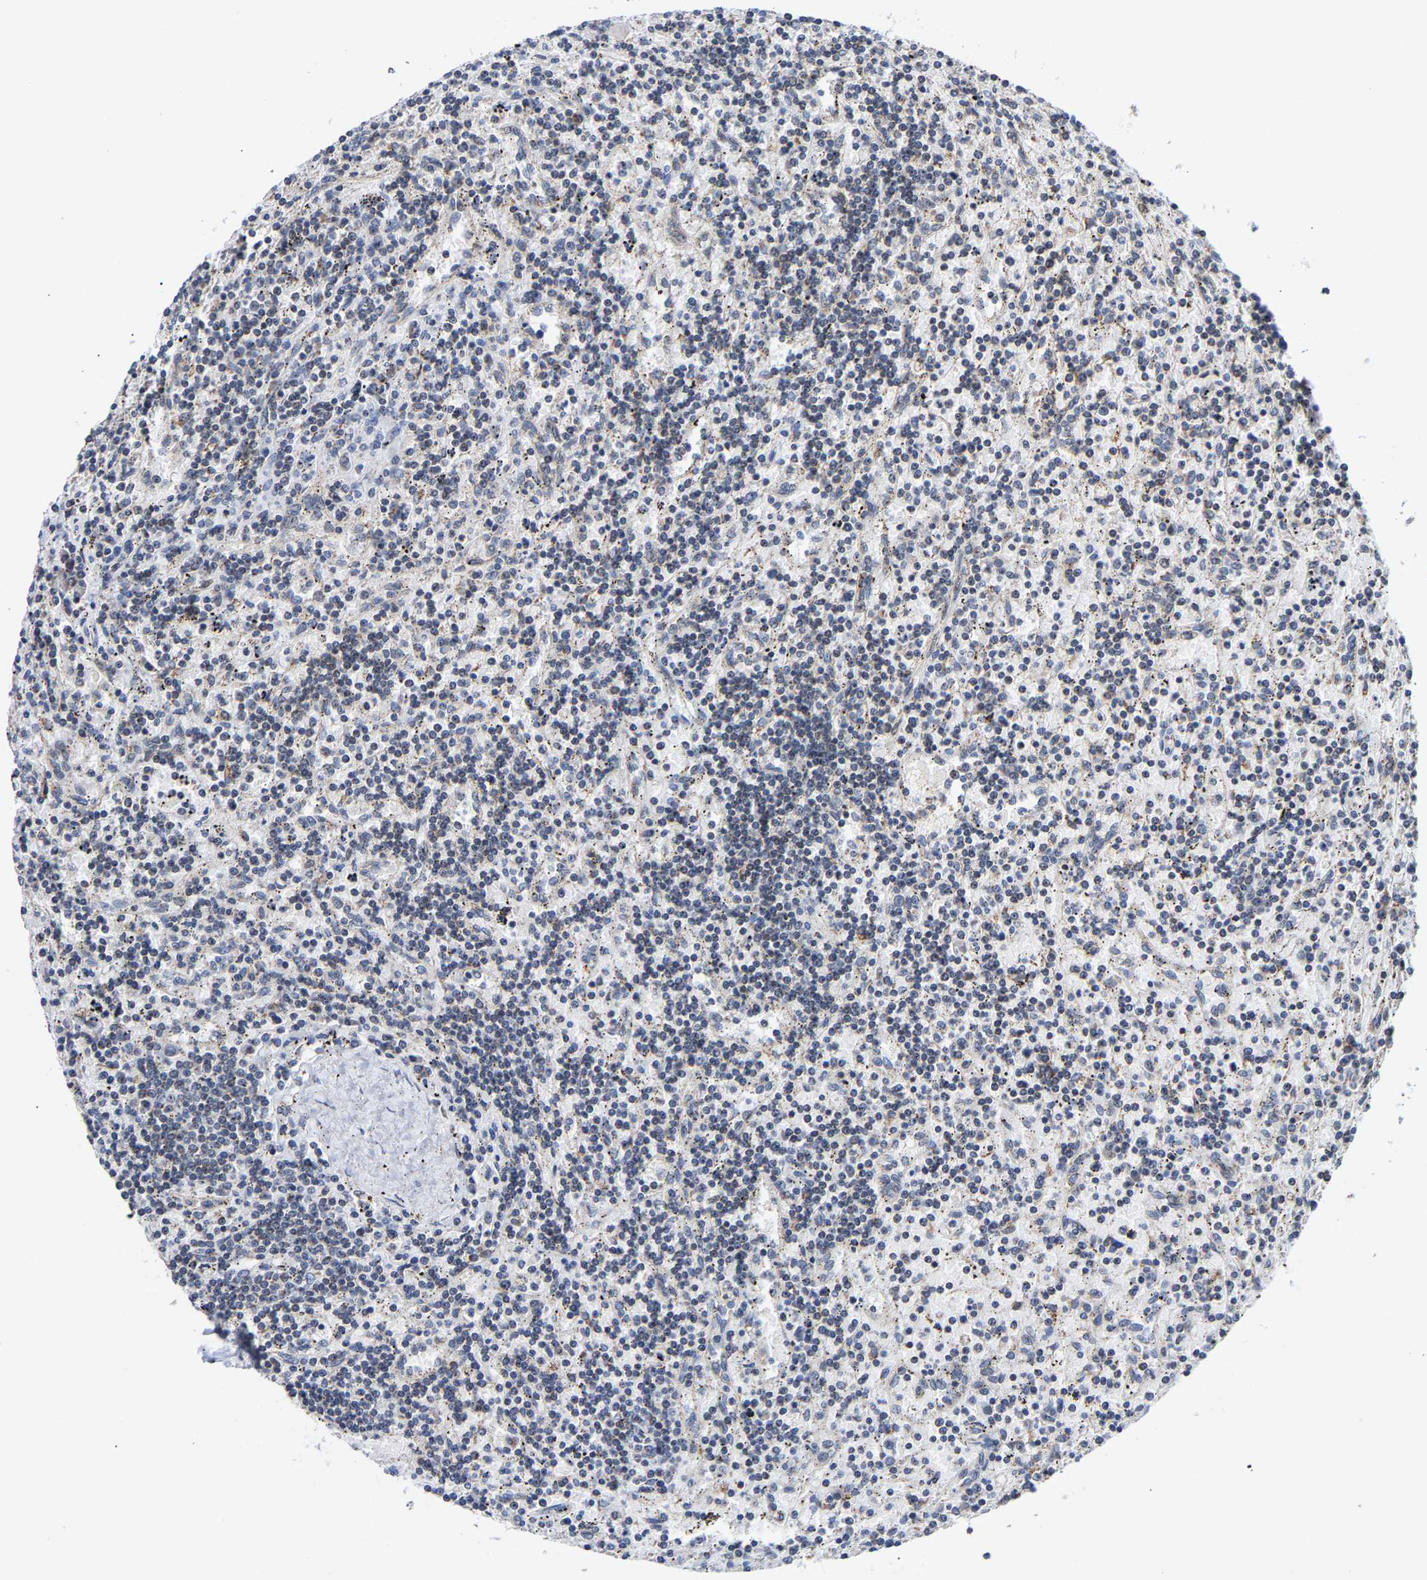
{"staining": {"intensity": "moderate", "quantity": "<25%", "location": "cytoplasmic/membranous"}, "tissue": "lymphoma", "cell_type": "Tumor cells", "image_type": "cancer", "snomed": [{"axis": "morphology", "description": "Malignant lymphoma, non-Hodgkin's type, Low grade"}, {"axis": "topography", "description": "Spleen"}], "caption": "Low-grade malignant lymphoma, non-Hodgkin's type stained with a protein marker shows moderate staining in tumor cells.", "gene": "PCNT", "patient": {"sex": "male", "age": 76}}